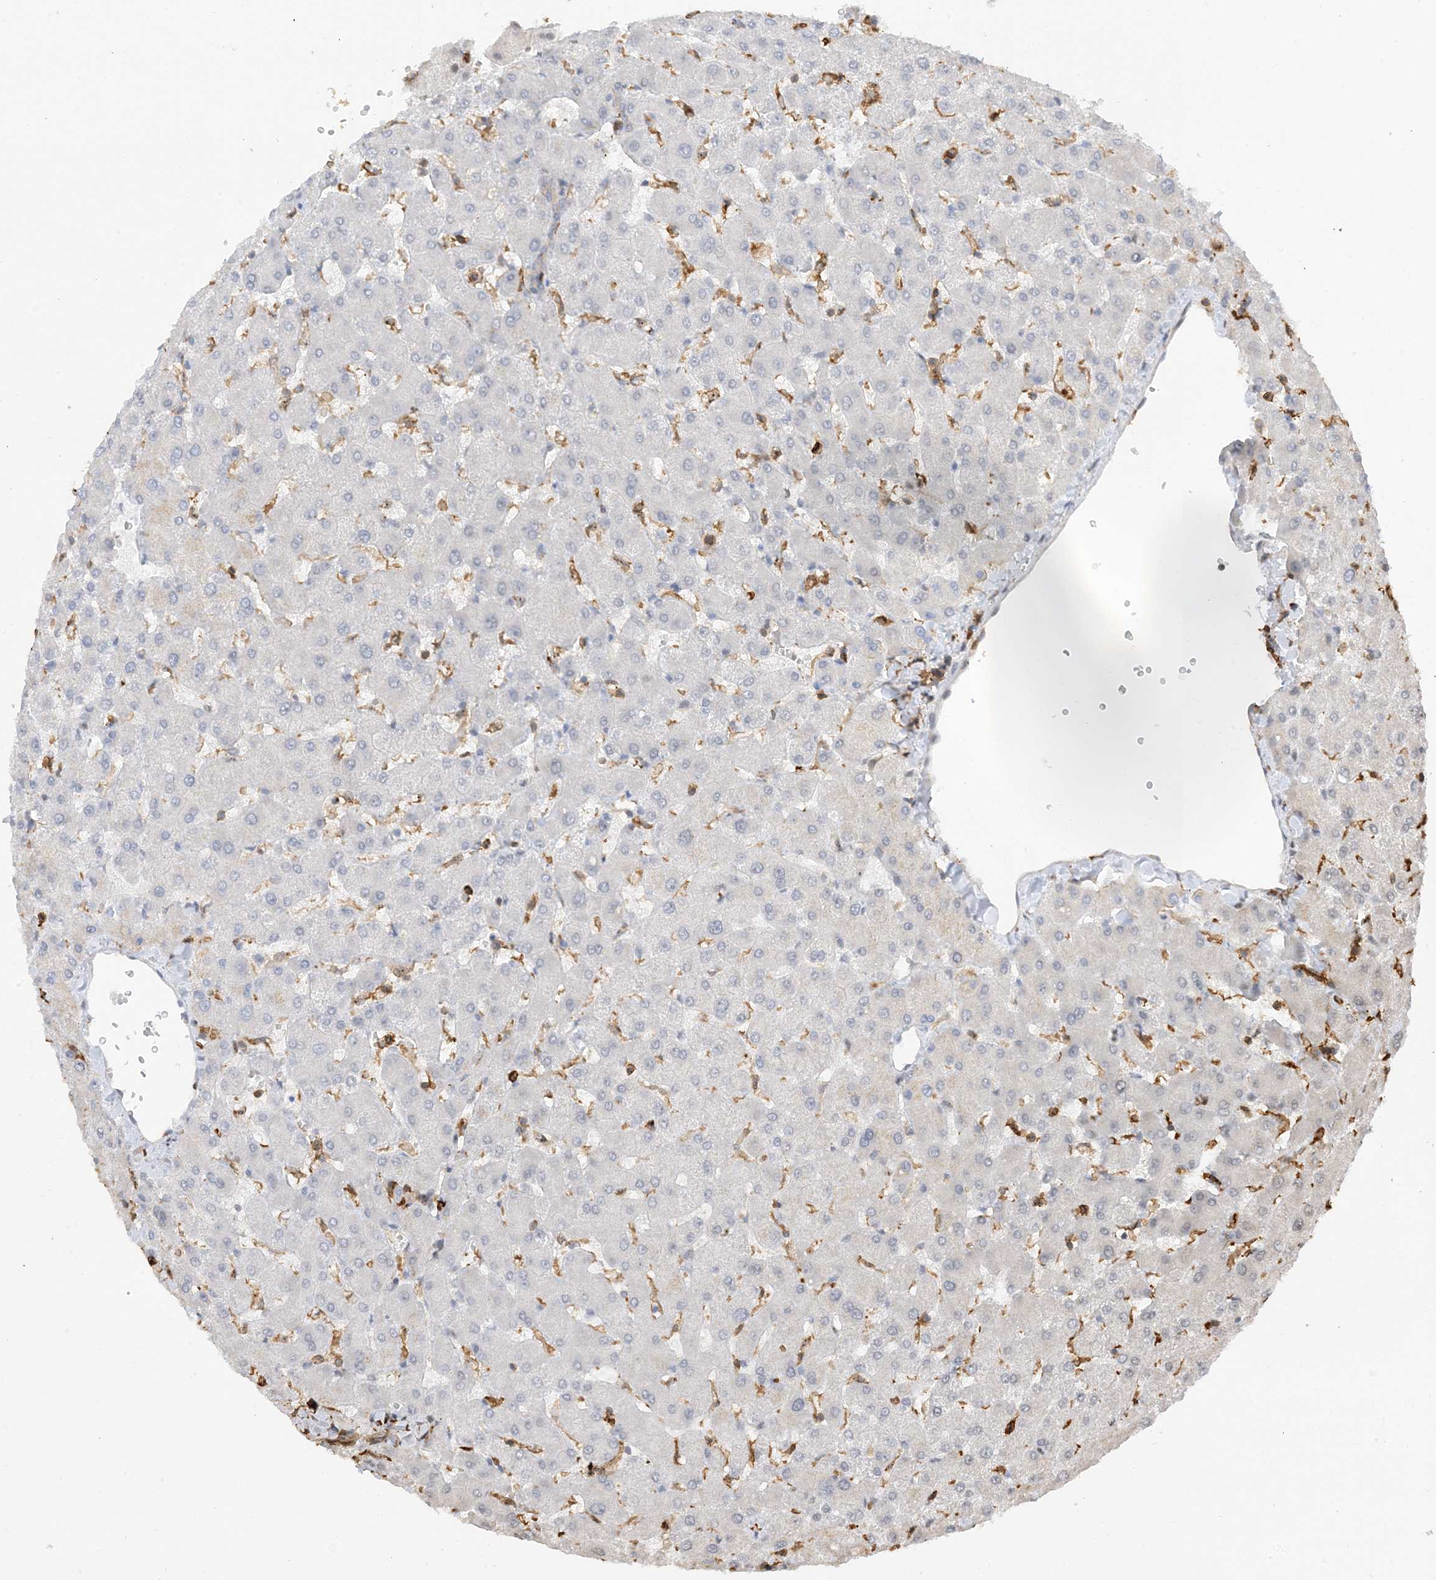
{"staining": {"intensity": "negative", "quantity": "none", "location": "none"}, "tissue": "liver", "cell_type": "Cholangiocytes", "image_type": "normal", "snomed": [{"axis": "morphology", "description": "Normal tissue, NOS"}, {"axis": "topography", "description": "Liver"}], "caption": "Immunohistochemistry image of normal liver stained for a protein (brown), which shows no positivity in cholangiocytes.", "gene": "PHACTR2", "patient": {"sex": "female", "age": 63}}